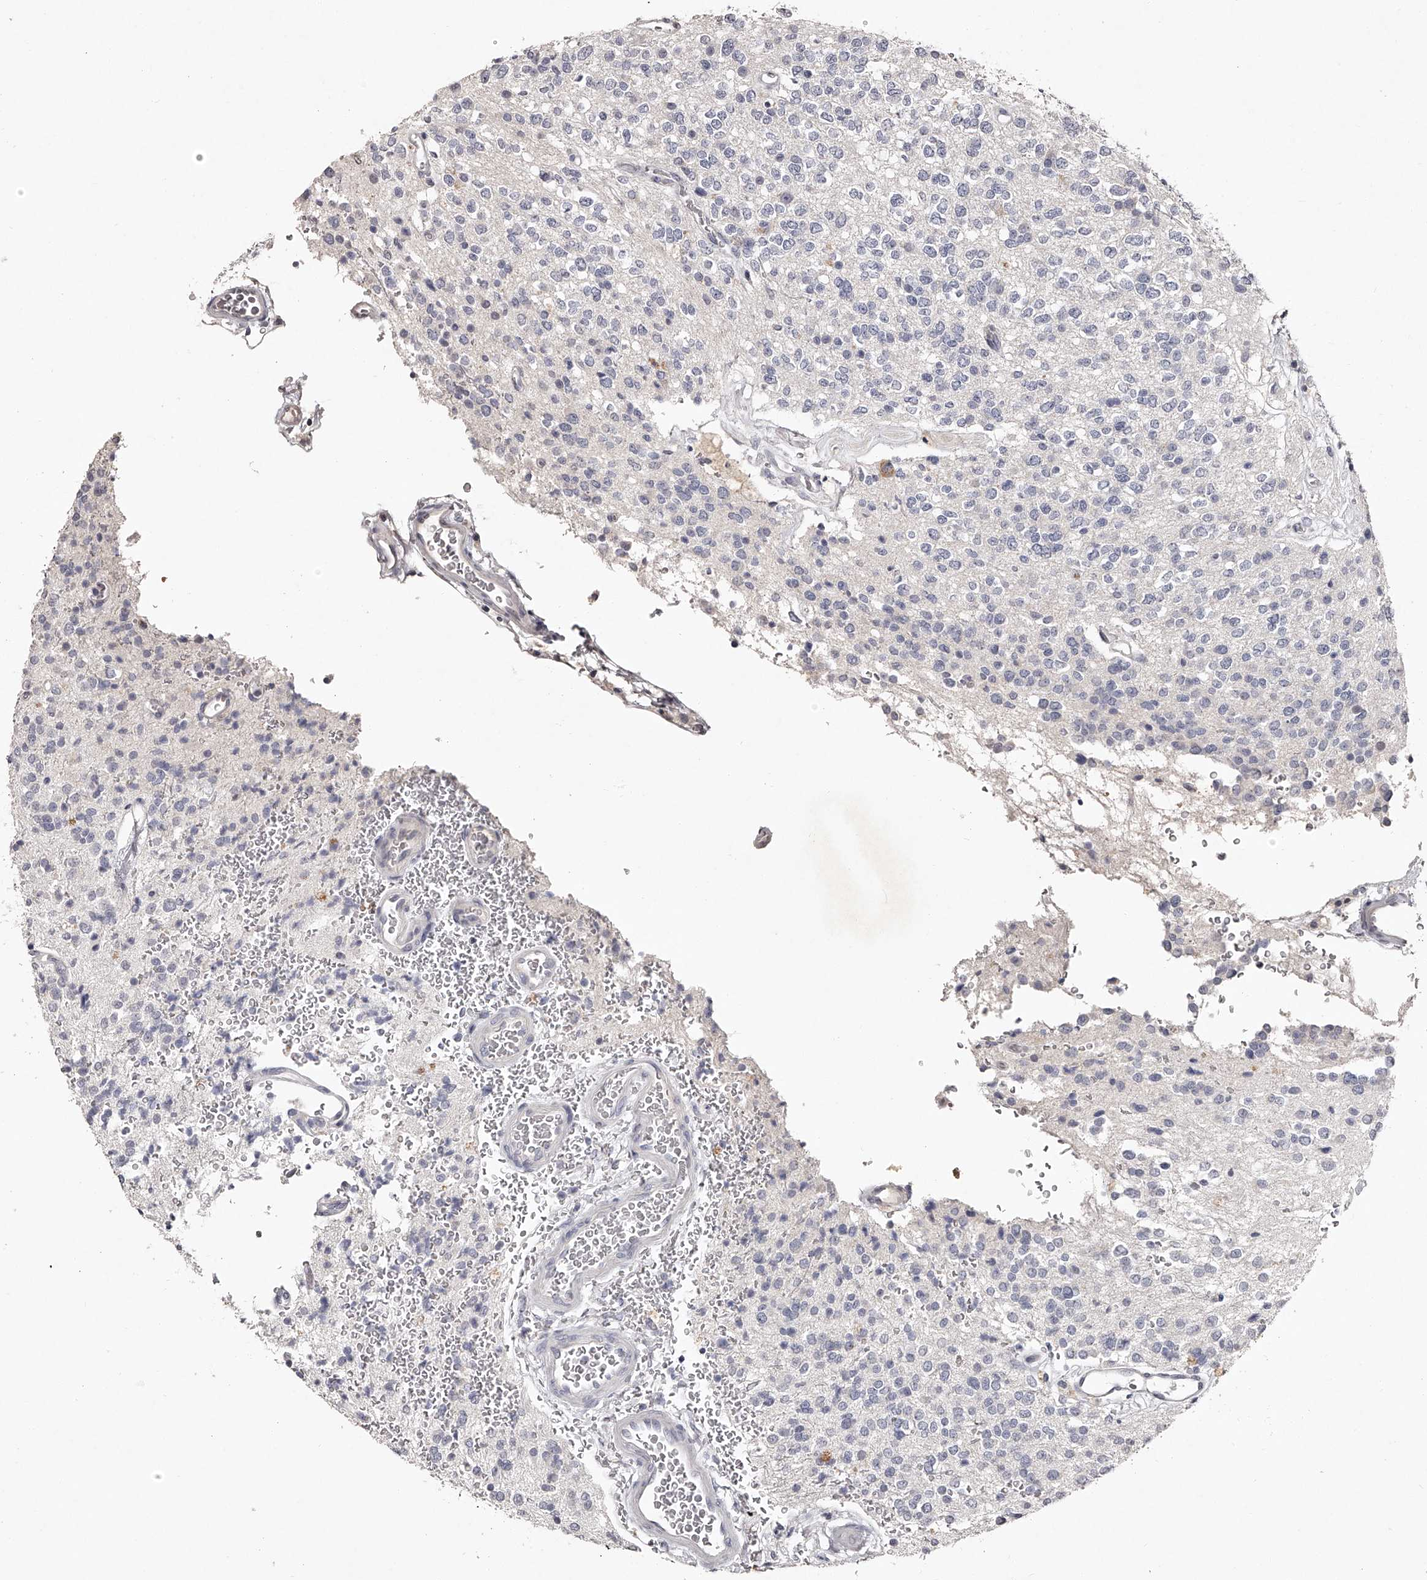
{"staining": {"intensity": "negative", "quantity": "none", "location": "none"}, "tissue": "glioma", "cell_type": "Tumor cells", "image_type": "cancer", "snomed": [{"axis": "morphology", "description": "Glioma, malignant, High grade"}, {"axis": "topography", "description": "Brain"}], "caption": "IHC image of neoplastic tissue: glioma stained with DAB exhibits no significant protein expression in tumor cells.", "gene": "NT5DC1", "patient": {"sex": "male", "age": 34}}